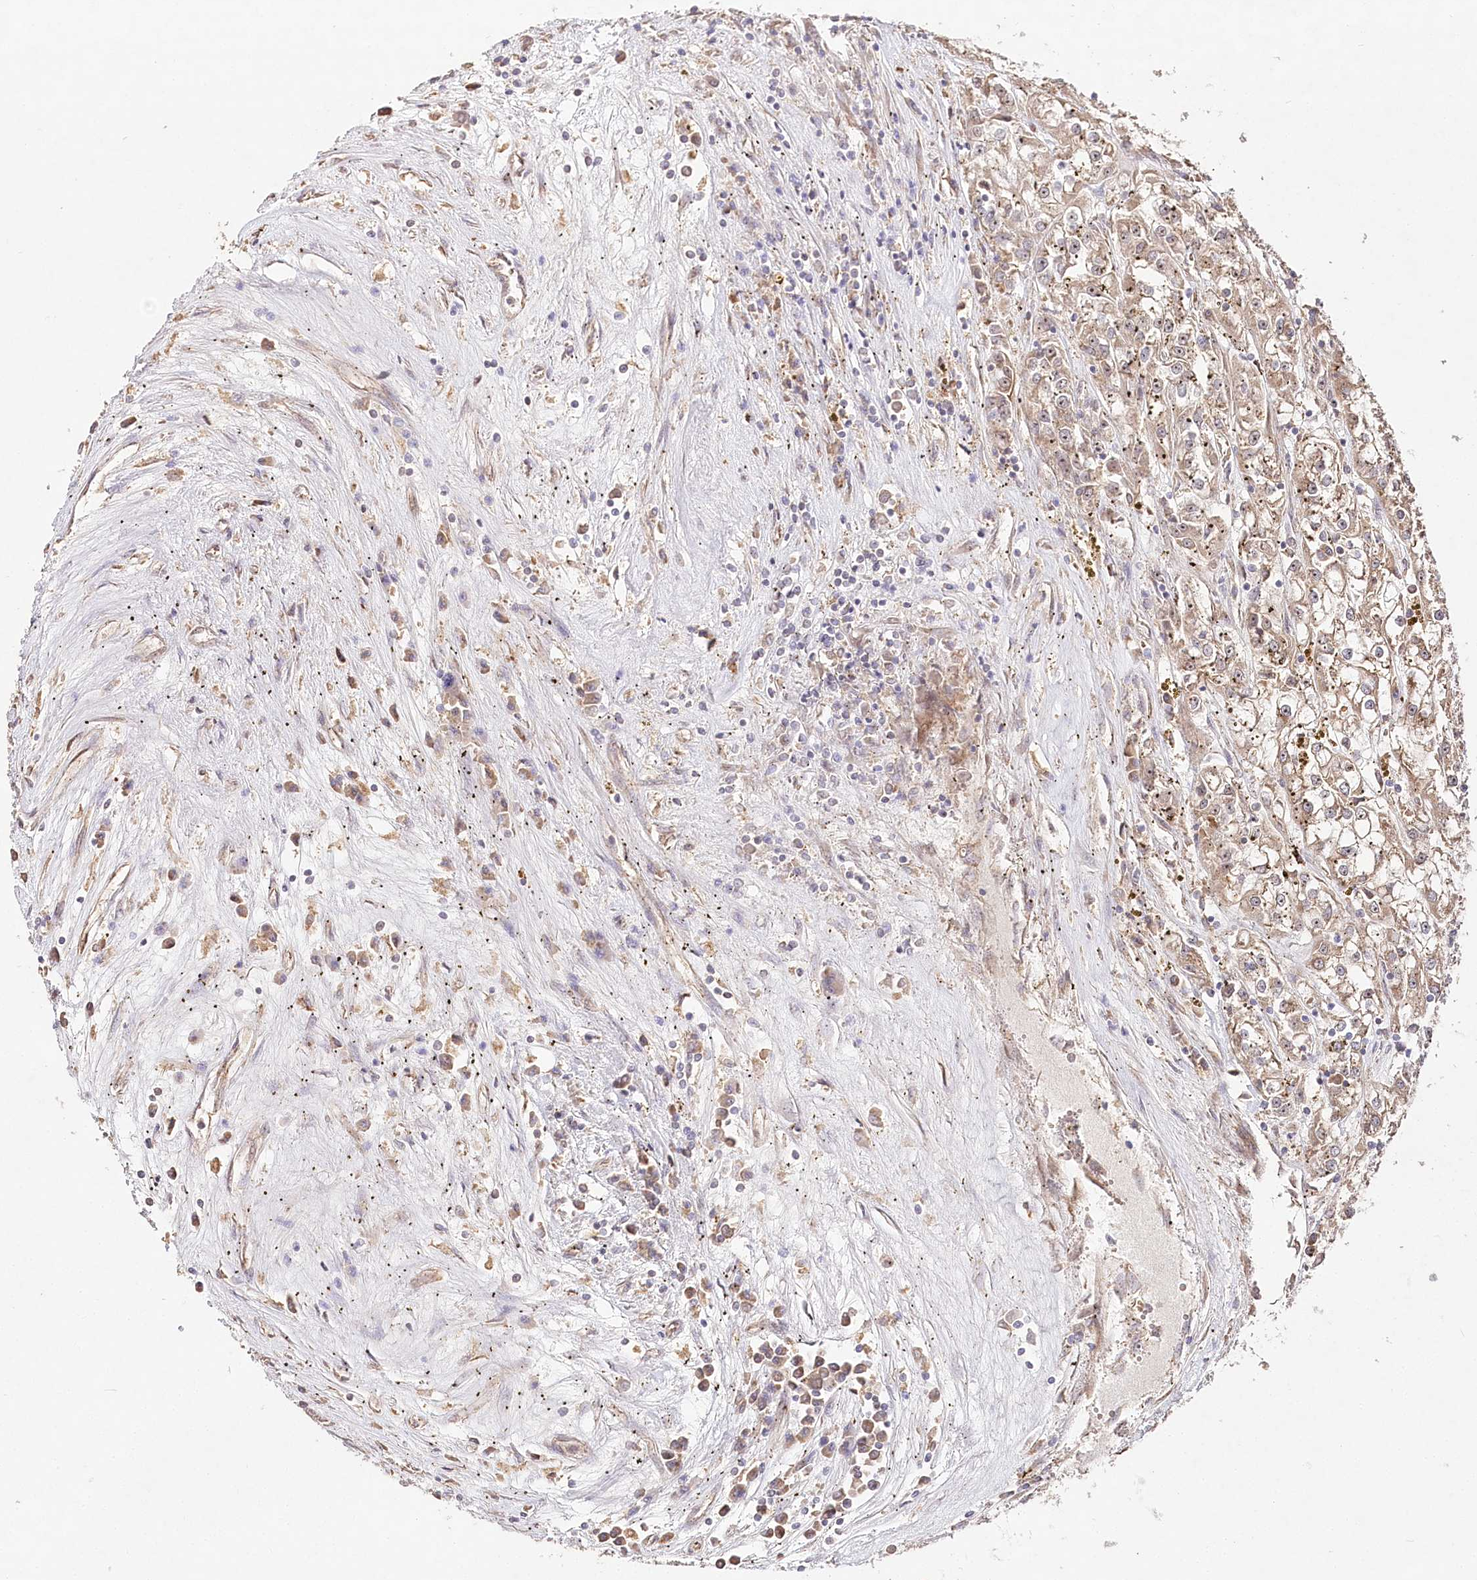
{"staining": {"intensity": "moderate", "quantity": ">75%", "location": "cytoplasmic/membranous"}, "tissue": "renal cancer", "cell_type": "Tumor cells", "image_type": "cancer", "snomed": [{"axis": "morphology", "description": "Adenocarcinoma, NOS"}, {"axis": "topography", "description": "Kidney"}], "caption": "DAB (3,3'-diaminobenzidine) immunohistochemical staining of renal cancer demonstrates moderate cytoplasmic/membranous protein positivity in about >75% of tumor cells. The staining was performed using DAB to visualize the protein expression in brown, while the nuclei were stained in blue with hematoxylin (Magnification: 20x).", "gene": "DMXL1", "patient": {"sex": "female", "age": 52}}